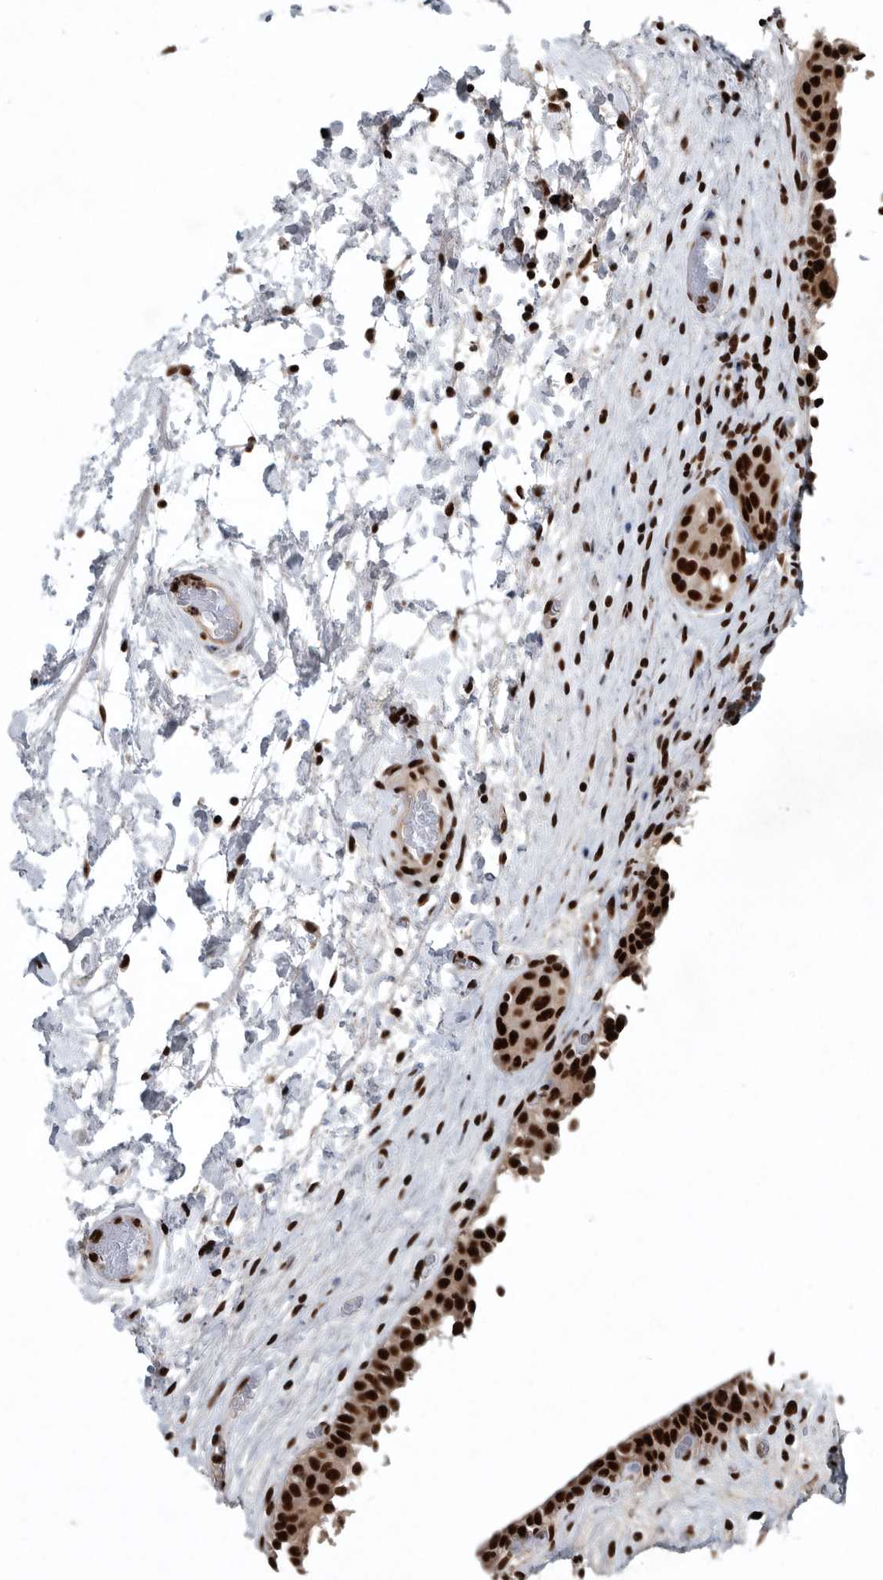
{"staining": {"intensity": "strong", "quantity": ">75%", "location": "nuclear"}, "tissue": "urinary bladder", "cell_type": "Urothelial cells", "image_type": "normal", "snomed": [{"axis": "morphology", "description": "Normal tissue, NOS"}, {"axis": "topography", "description": "Urinary bladder"}], "caption": "Urinary bladder stained with IHC displays strong nuclear staining in about >75% of urothelial cells.", "gene": "SENP7", "patient": {"sex": "male", "age": 74}}